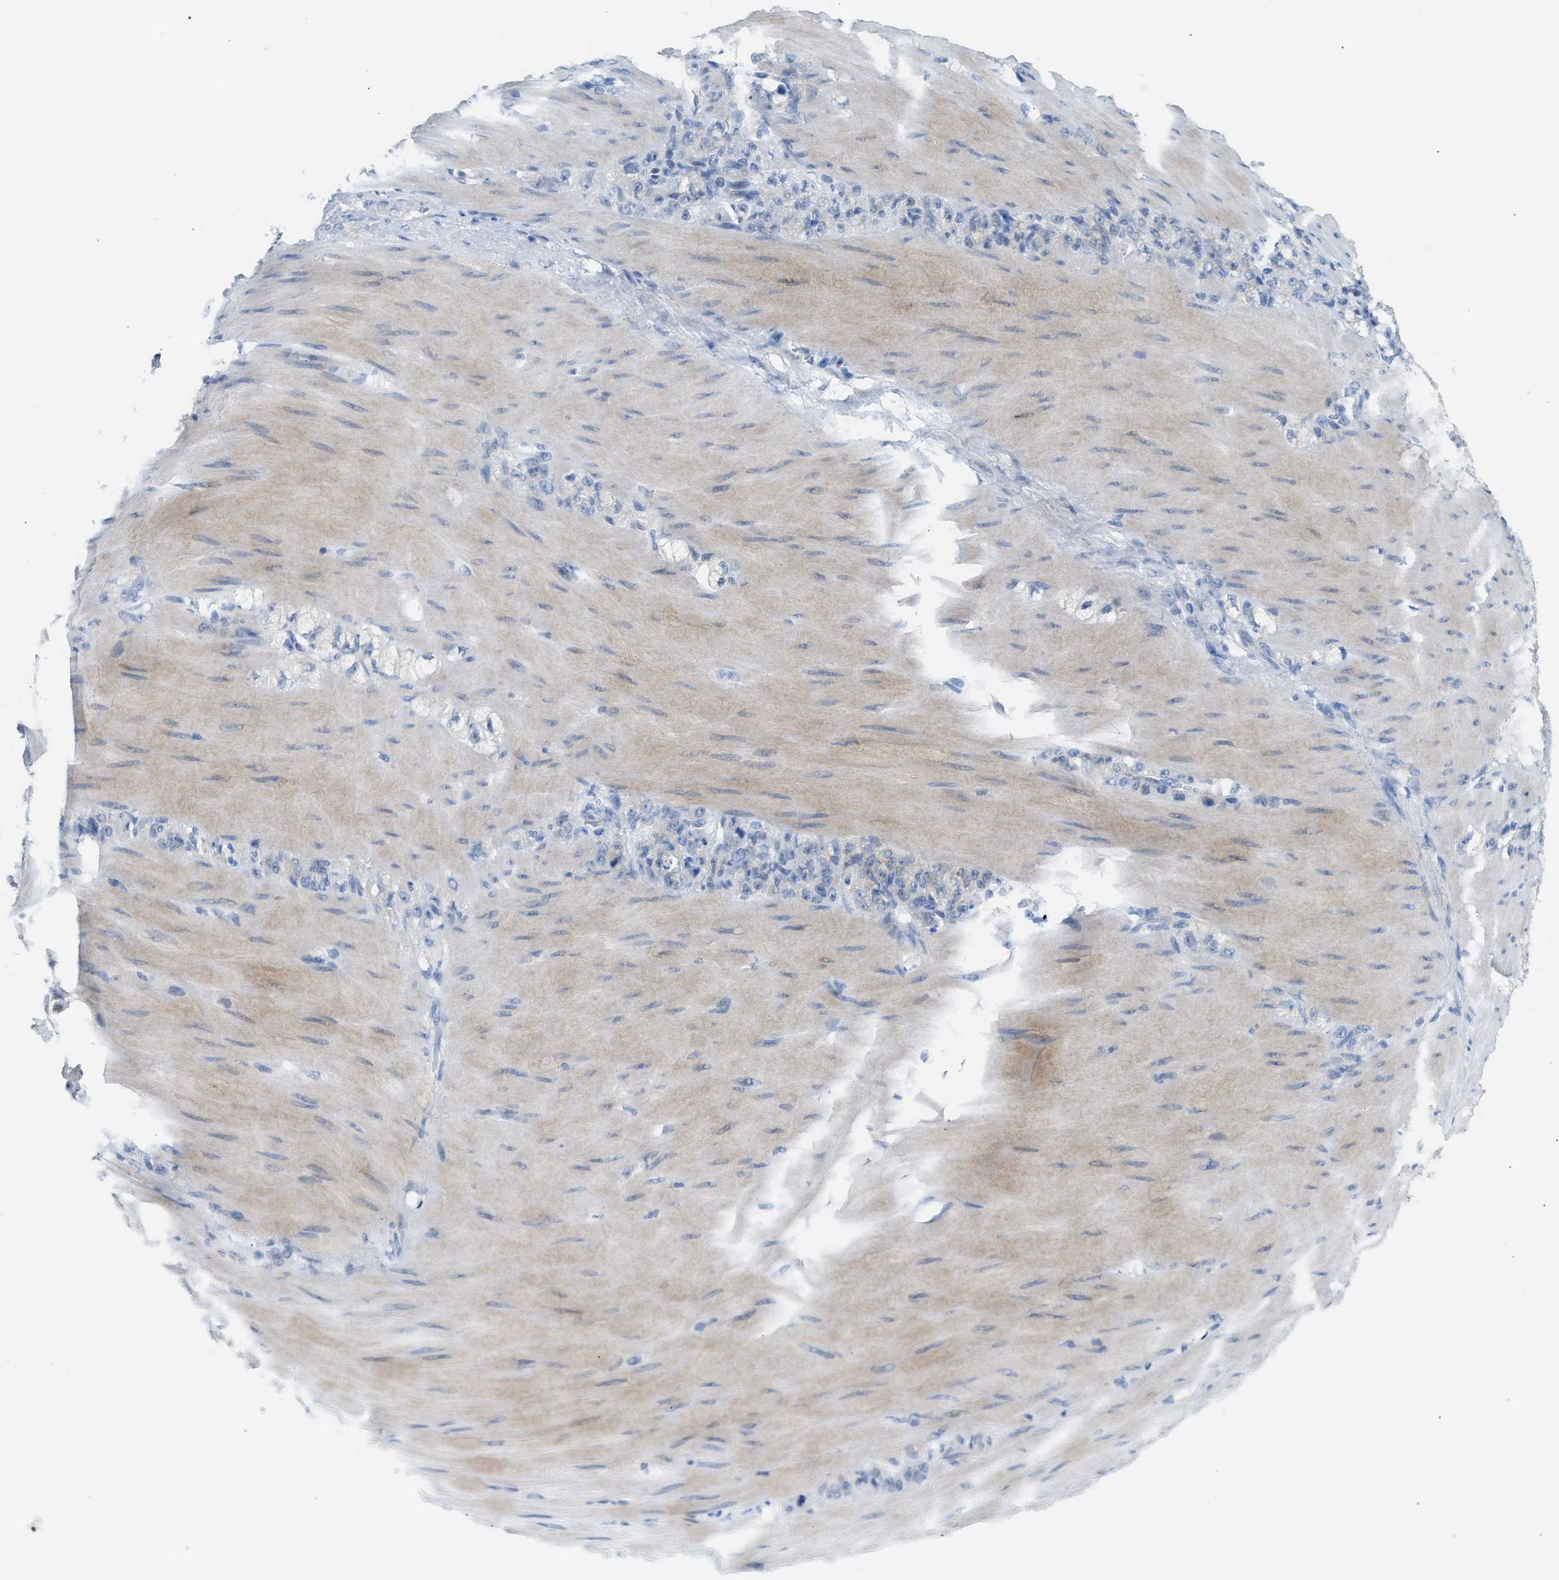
{"staining": {"intensity": "negative", "quantity": "none", "location": "none"}, "tissue": "stomach cancer", "cell_type": "Tumor cells", "image_type": "cancer", "snomed": [{"axis": "morphology", "description": "Normal tissue, NOS"}, {"axis": "morphology", "description": "Adenocarcinoma, NOS"}, {"axis": "topography", "description": "Stomach"}], "caption": "This is a histopathology image of immunohistochemistry staining of stomach cancer, which shows no positivity in tumor cells.", "gene": "ERBB2", "patient": {"sex": "male", "age": 82}}